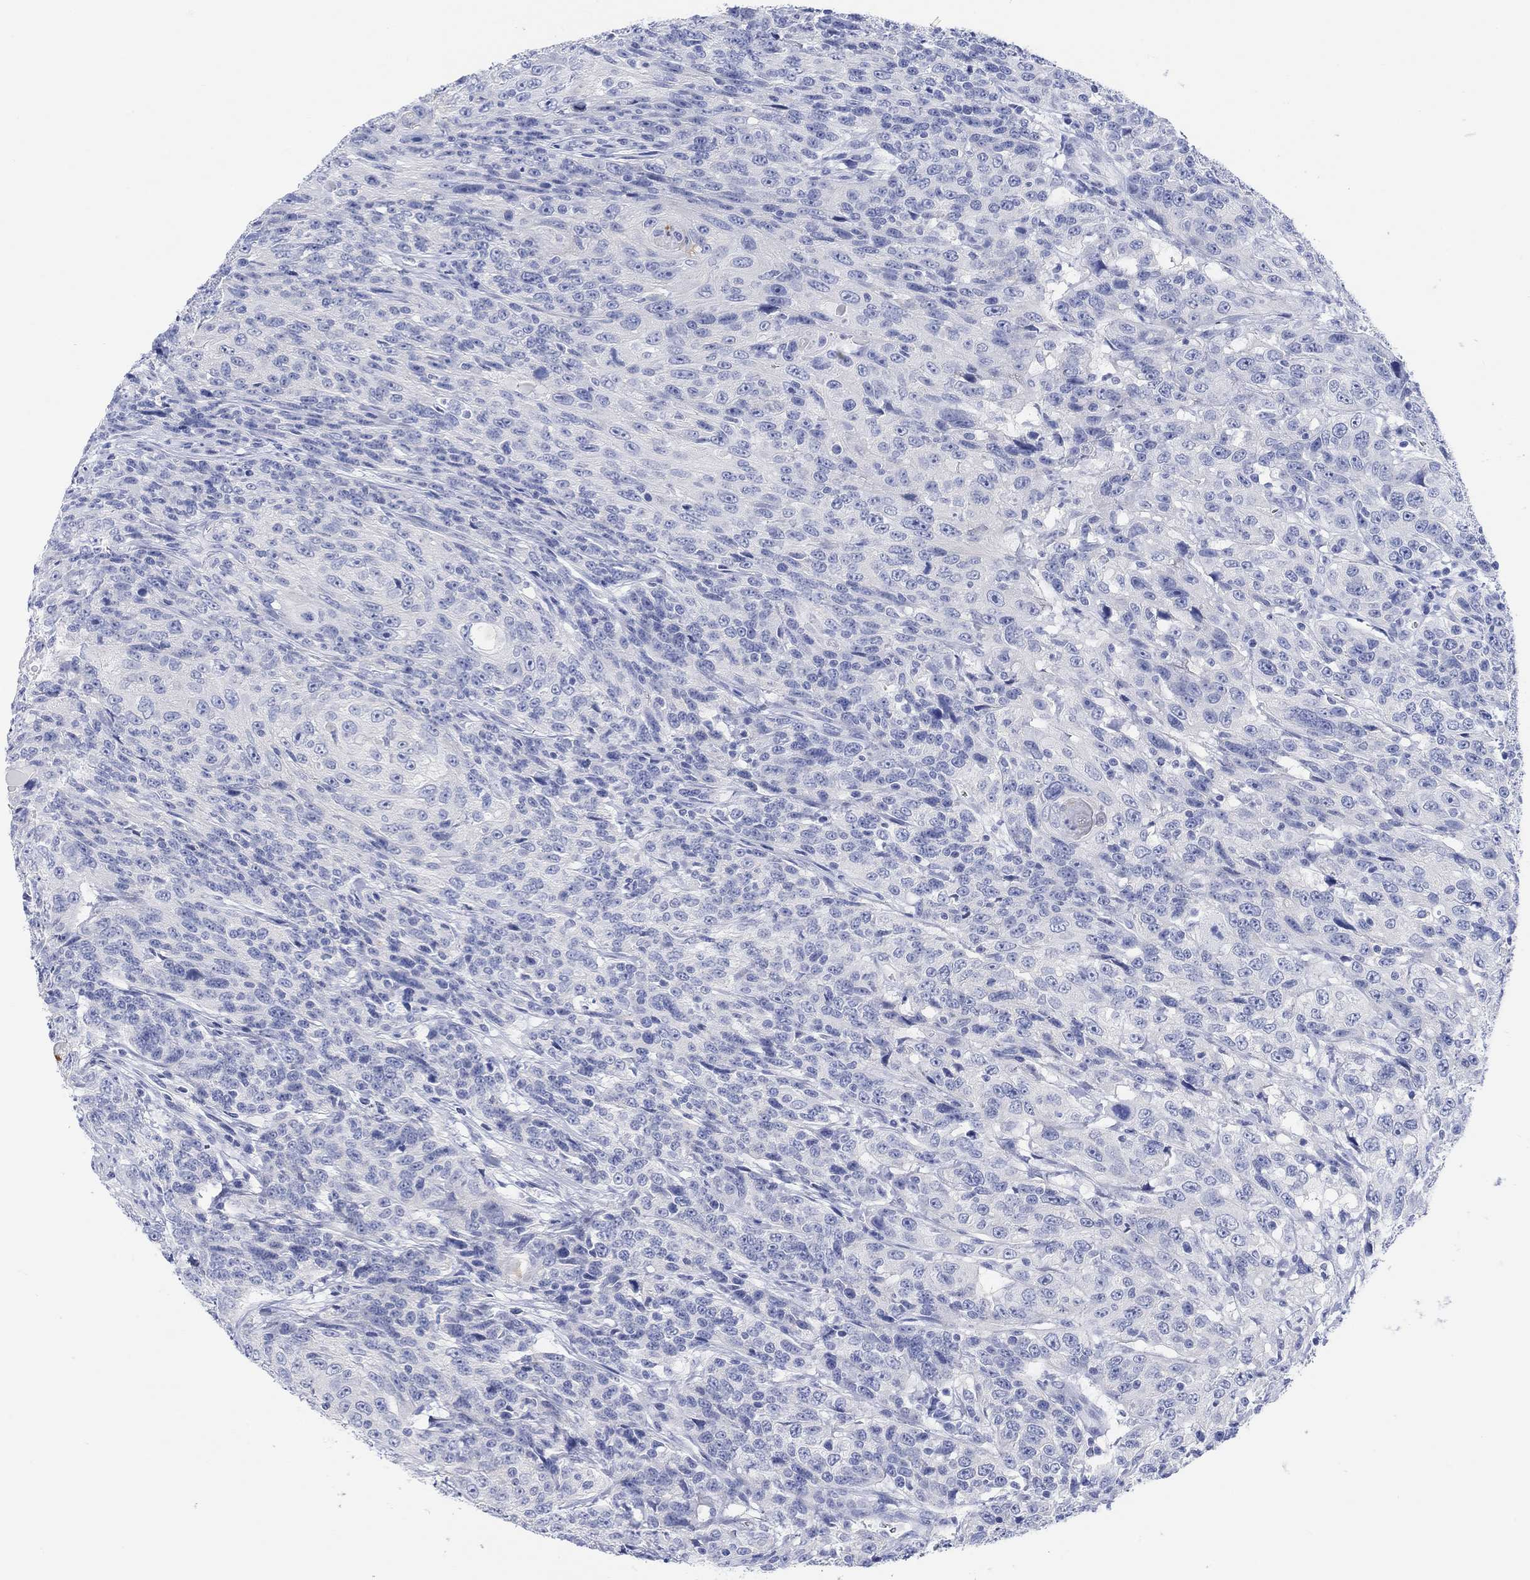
{"staining": {"intensity": "negative", "quantity": "none", "location": "none"}, "tissue": "urothelial cancer", "cell_type": "Tumor cells", "image_type": "cancer", "snomed": [{"axis": "morphology", "description": "Urothelial carcinoma, NOS"}, {"axis": "morphology", "description": "Urothelial carcinoma, High grade"}, {"axis": "topography", "description": "Urinary bladder"}], "caption": "The immunohistochemistry (IHC) histopathology image has no significant staining in tumor cells of transitional cell carcinoma tissue.", "gene": "XIRP2", "patient": {"sex": "female", "age": 73}}